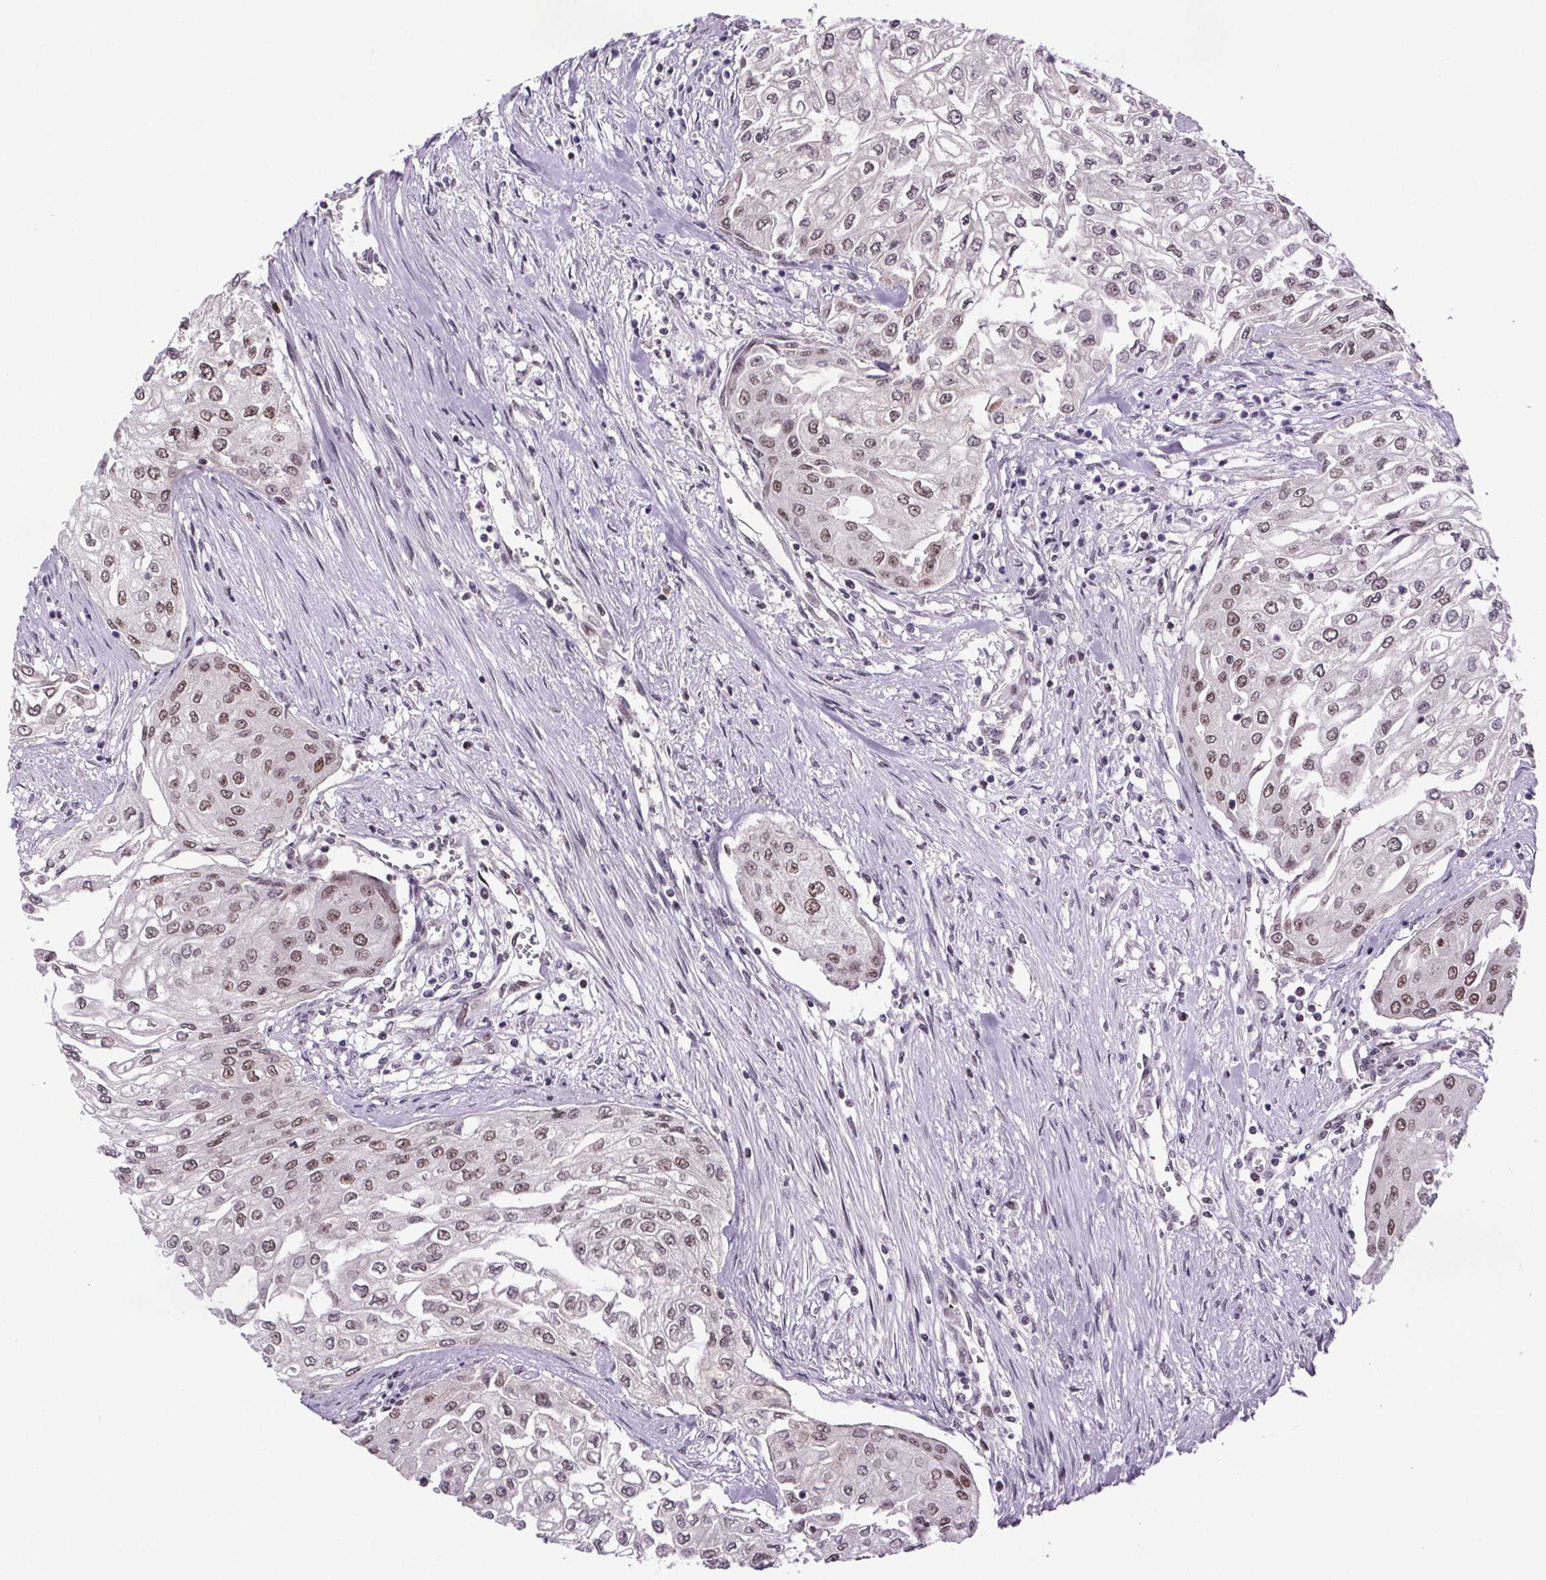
{"staining": {"intensity": "moderate", "quantity": "25%-75%", "location": "nuclear"}, "tissue": "urothelial cancer", "cell_type": "Tumor cells", "image_type": "cancer", "snomed": [{"axis": "morphology", "description": "Urothelial carcinoma, High grade"}, {"axis": "topography", "description": "Urinary bladder"}], "caption": "Immunohistochemical staining of human high-grade urothelial carcinoma reveals medium levels of moderate nuclear positivity in approximately 25%-75% of tumor cells.", "gene": "ATMIN", "patient": {"sex": "male", "age": 62}}